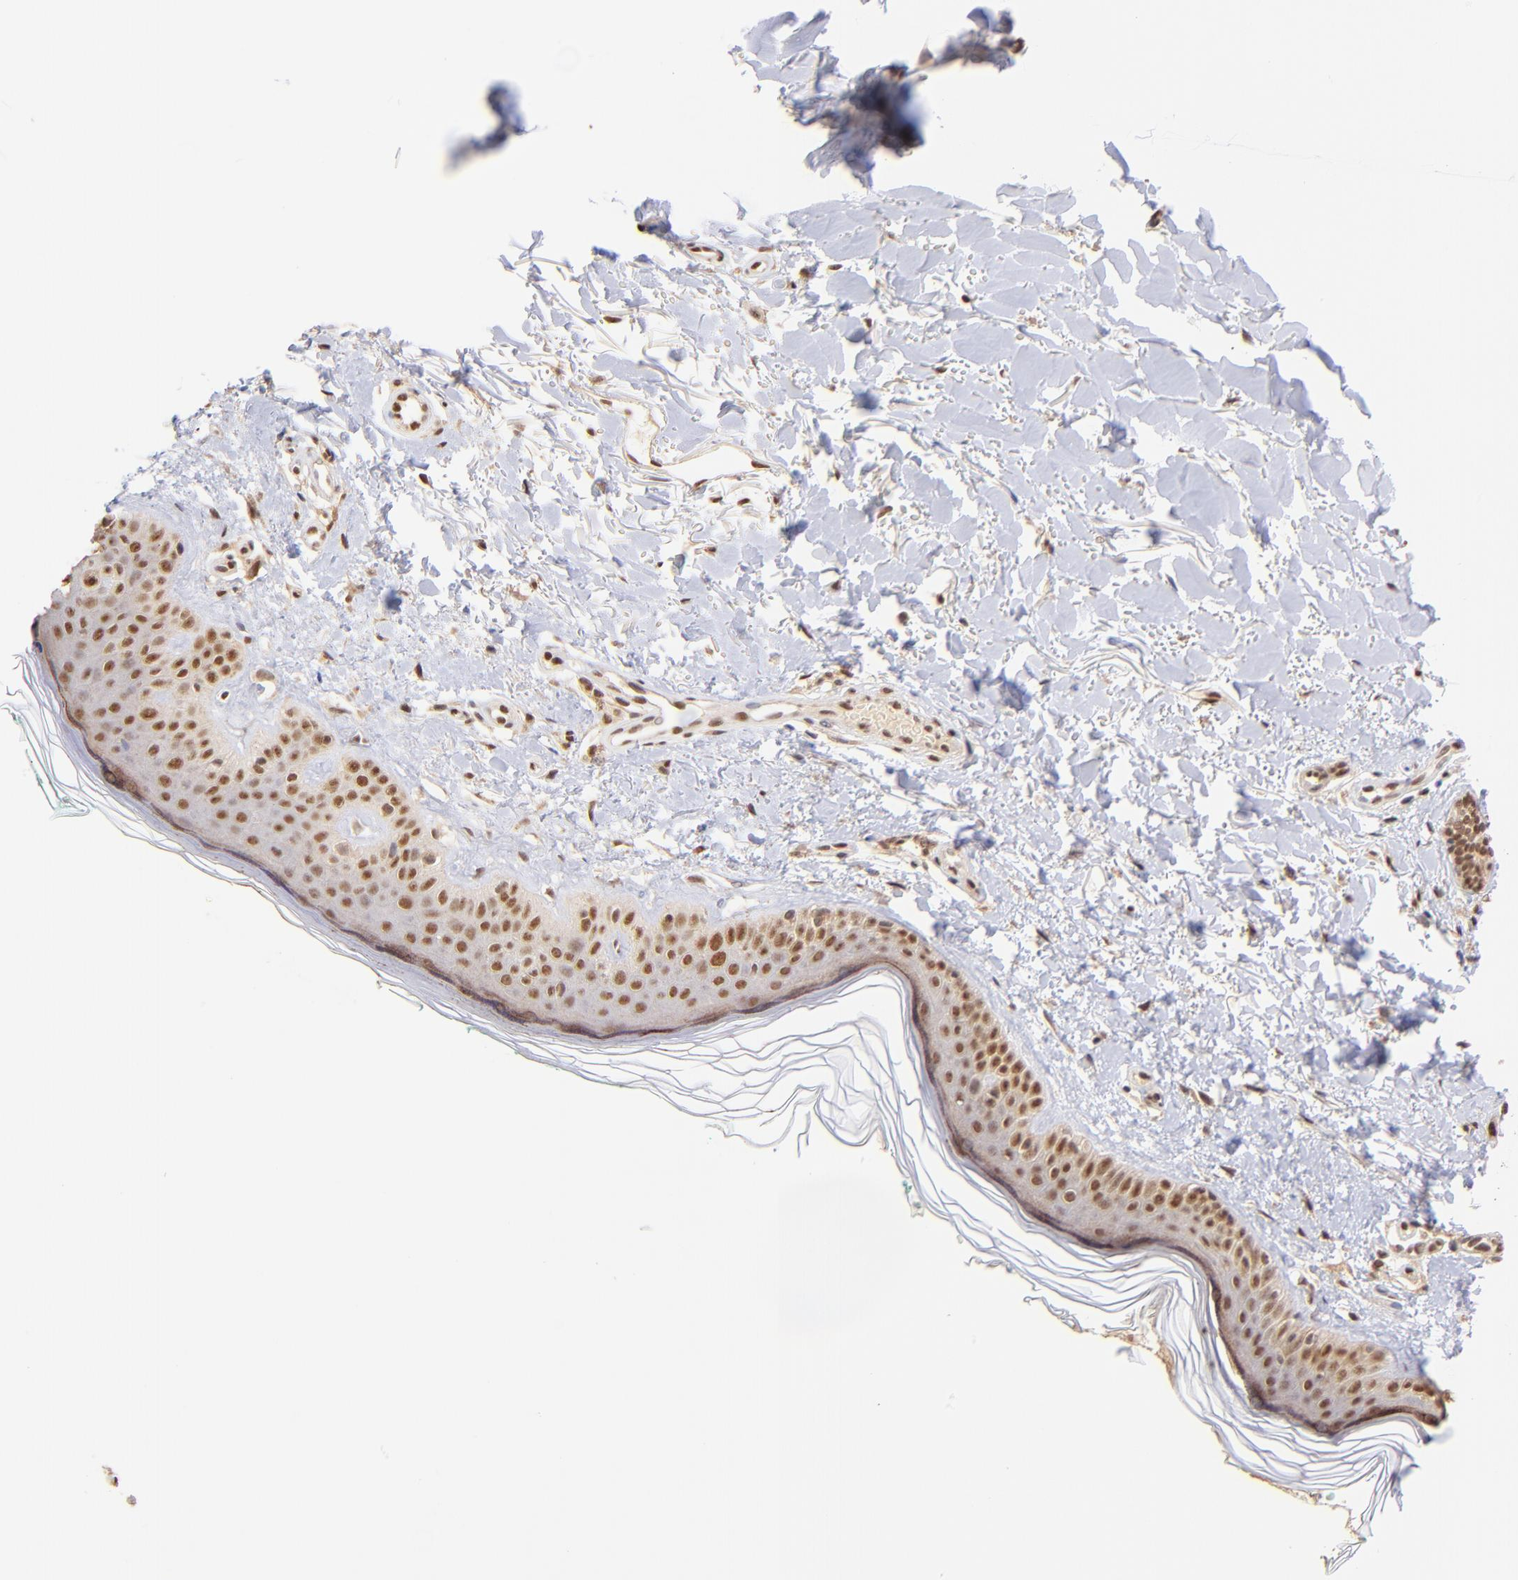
{"staining": {"intensity": "moderate", "quantity": ">75%", "location": "cytoplasmic/membranous,nuclear"}, "tissue": "skin", "cell_type": "Fibroblasts", "image_type": "normal", "snomed": [{"axis": "morphology", "description": "Normal tissue, NOS"}, {"axis": "topography", "description": "Skin"}], "caption": "Immunohistochemistry image of normal skin: human skin stained using immunohistochemistry displays medium levels of moderate protein expression localized specifically in the cytoplasmic/membranous,nuclear of fibroblasts, appearing as a cytoplasmic/membranous,nuclear brown color.", "gene": "WDR25", "patient": {"sex": "male", "age": 71}}